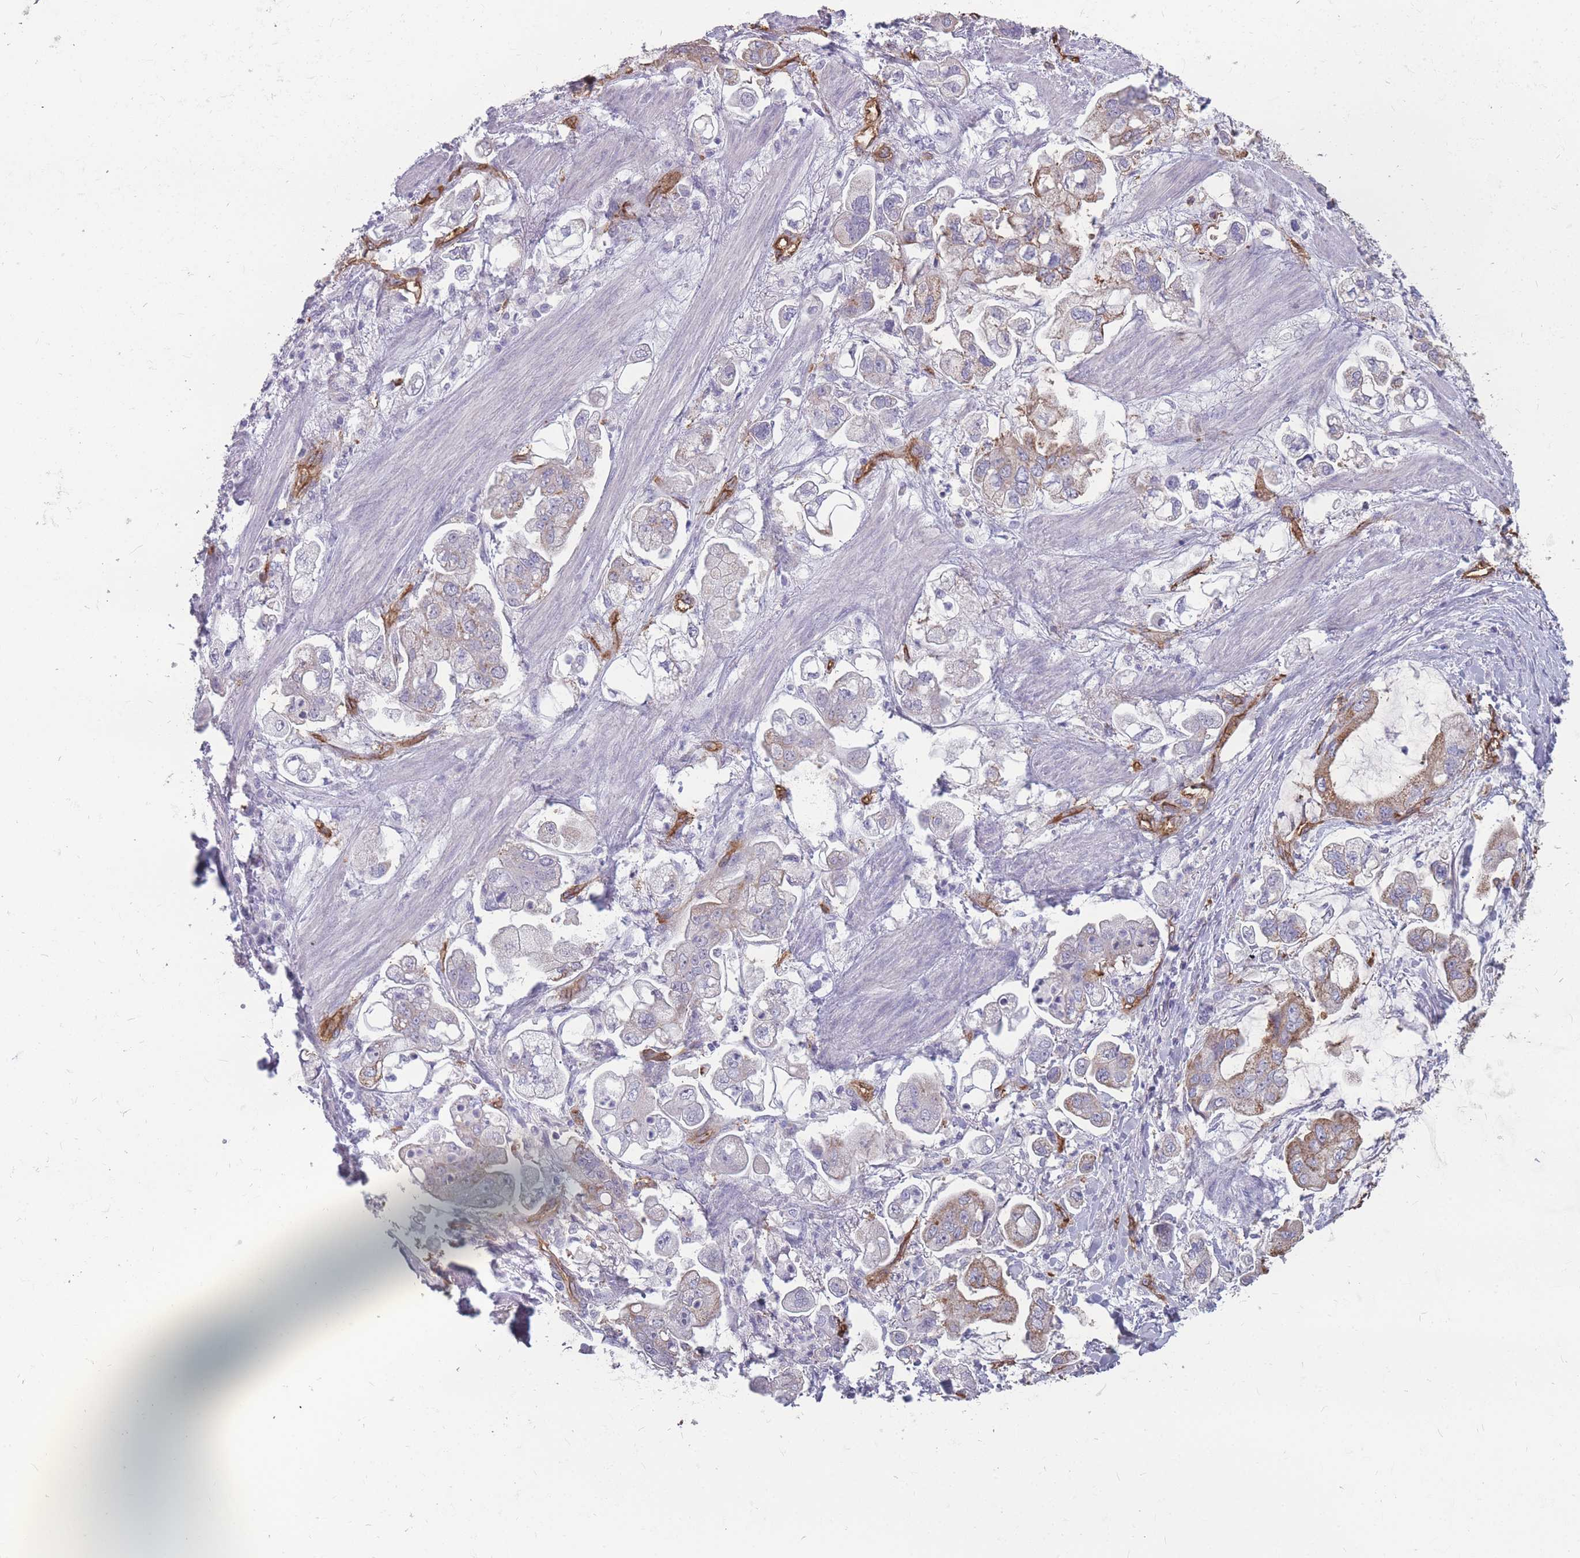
{"staining": {"intensity": "moderate", "quantity": "<25%", "location": "cytoplasmic/membranous"}, "tissue": "stomach cancer", "cell_type": "Tumor cells", "image_type": "cancer", "snomed": [{"axis": "morphology", "description": "Adenocarcinoma, NOS"}, {"axis": "topography", "description": "Stomach"}], "caption": "About <25% of tumor cells in human stomach cancer (adenocarcinoma) display moderate cytoplasmic/membranous protein expression as visualized by brown immunohistochemical staining.", "gene": "GNA11", "patient": {"sex": "male", "age": 62}}